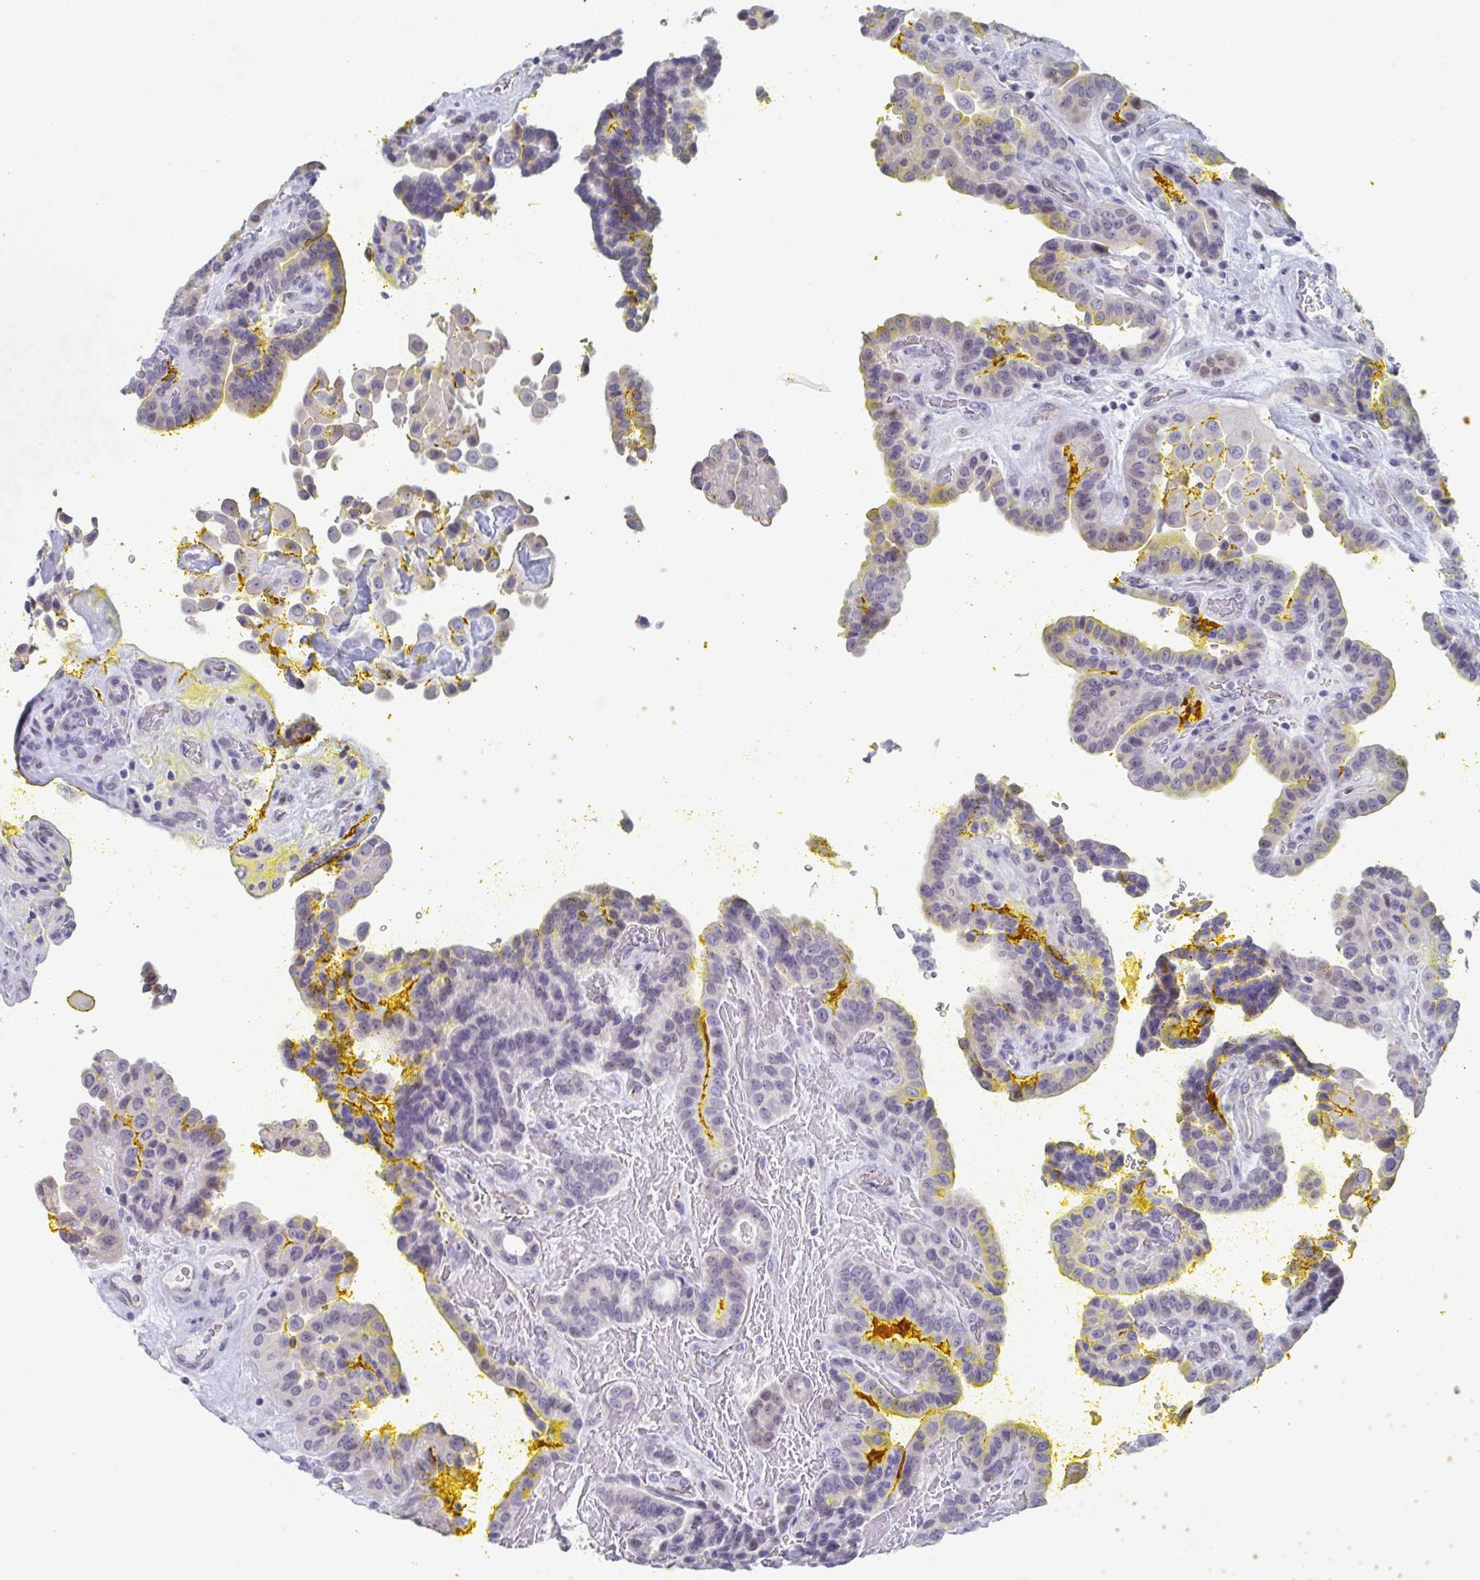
{"staining": {"intensity": "negative", "quantity": "none", "location": "none"}, "tissue": "thyroid cancer", "cell_type": "Tumor cells", "image_type": "cancer", "snomed": [{"axis": "morphology", "description": "Papillary adenocarcinoma, NOS"}, {"axis": "topography", "description": "Thyroid gland"}], "caption": "The IHC micrograph has no significant positivity in tumor cells of thyroid cancer tissue.", "gene": "FOXA1", "patient": {"sex": "male", "age": 87}}